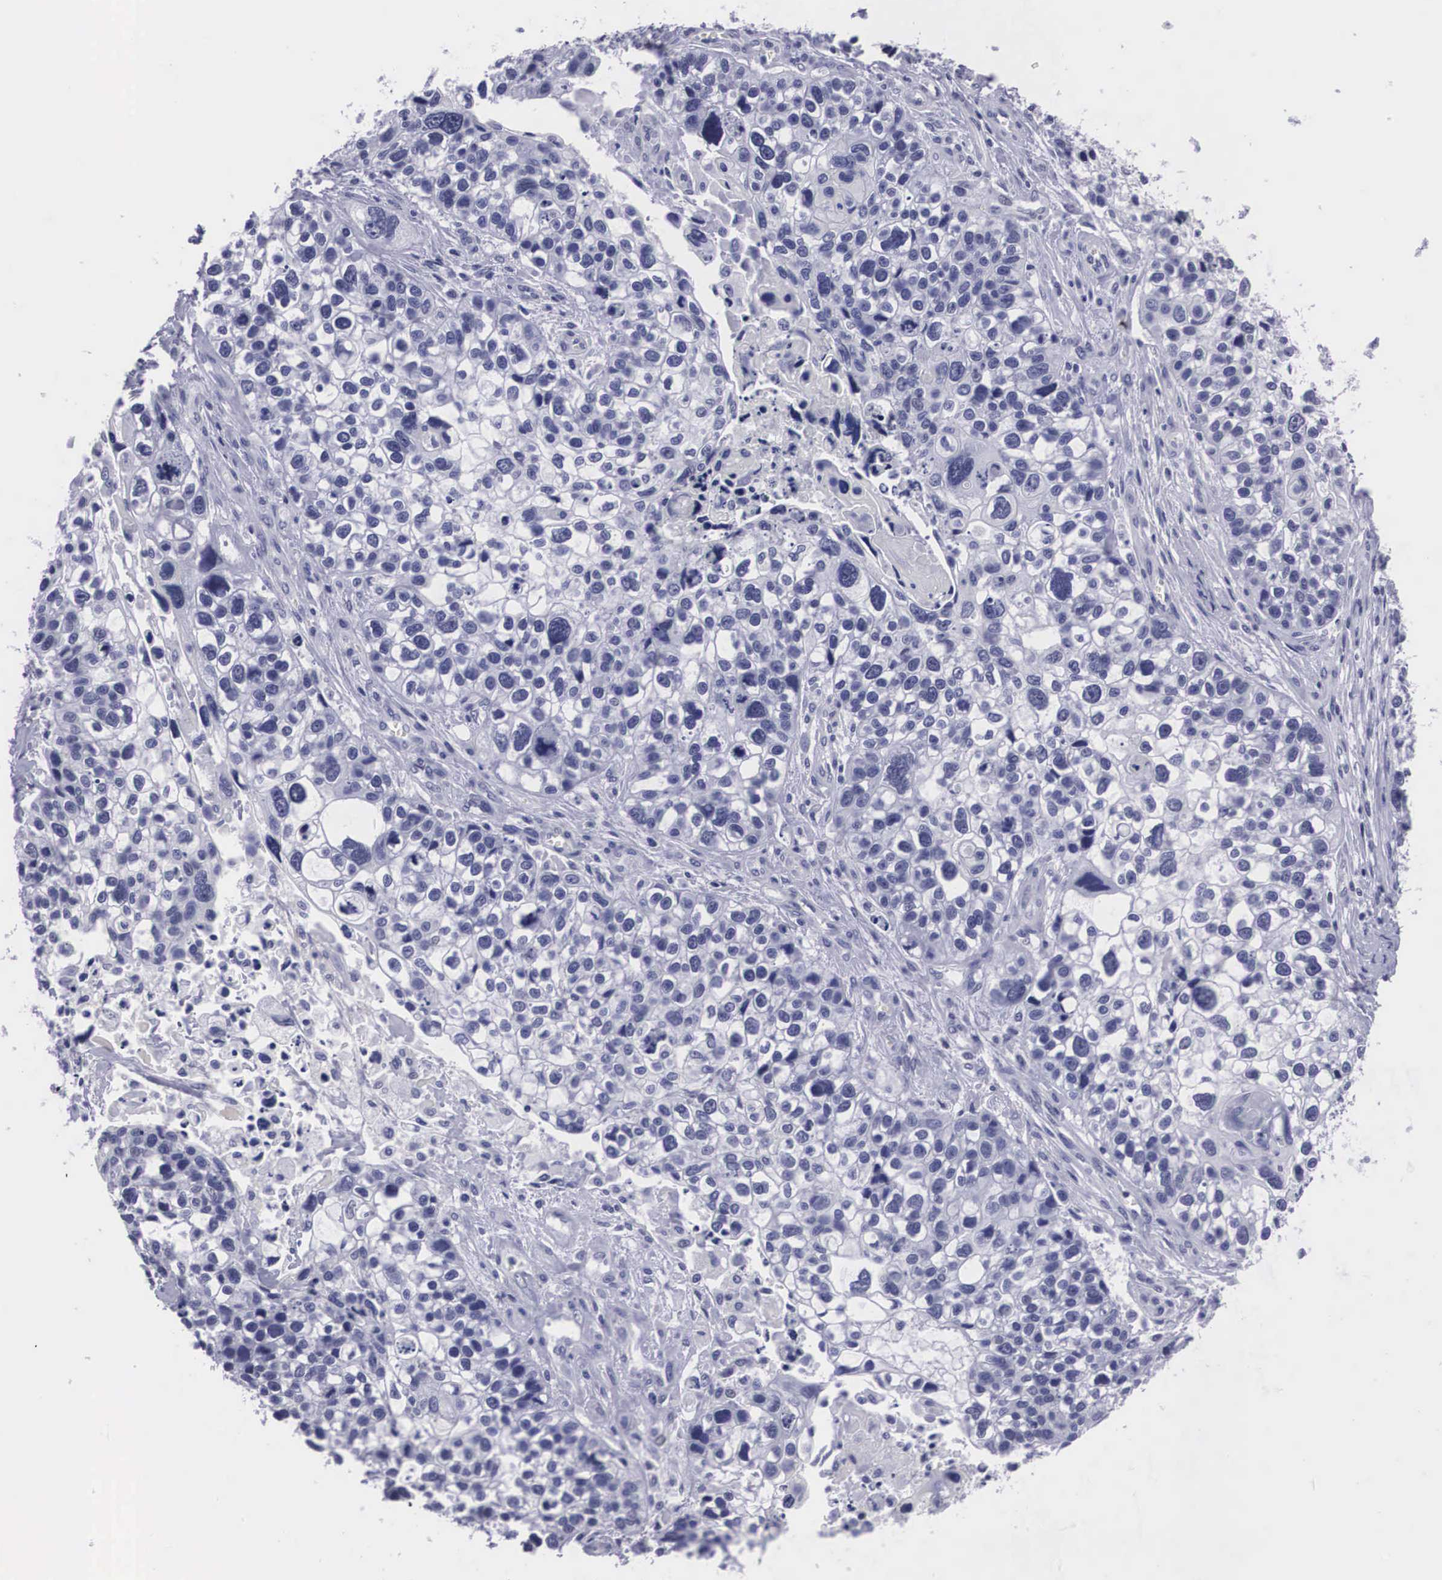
{"staining": {"intensity": "negative", "quantity": "none", "location": "none"}, "tissue": "lung cancer", "cell_type": "Tumor cells", "image_type": "cancer", "snomed": [{"axis": "morphology", "description": "Squamous cell carcinoma, NOS"}, {"axis": "topography", "description": "Lymph node"}, {"axis": "topography", "description": "Lung"}], "caption": "DAB (3,3'-diaminobenzidine) immunohistochemical staining of human lung cancer (squamous cell carcinoma) reveals no significant staining in tumor cells.", "gene": "C22orf31", "patient": {"sex": "male", "age": 74}}